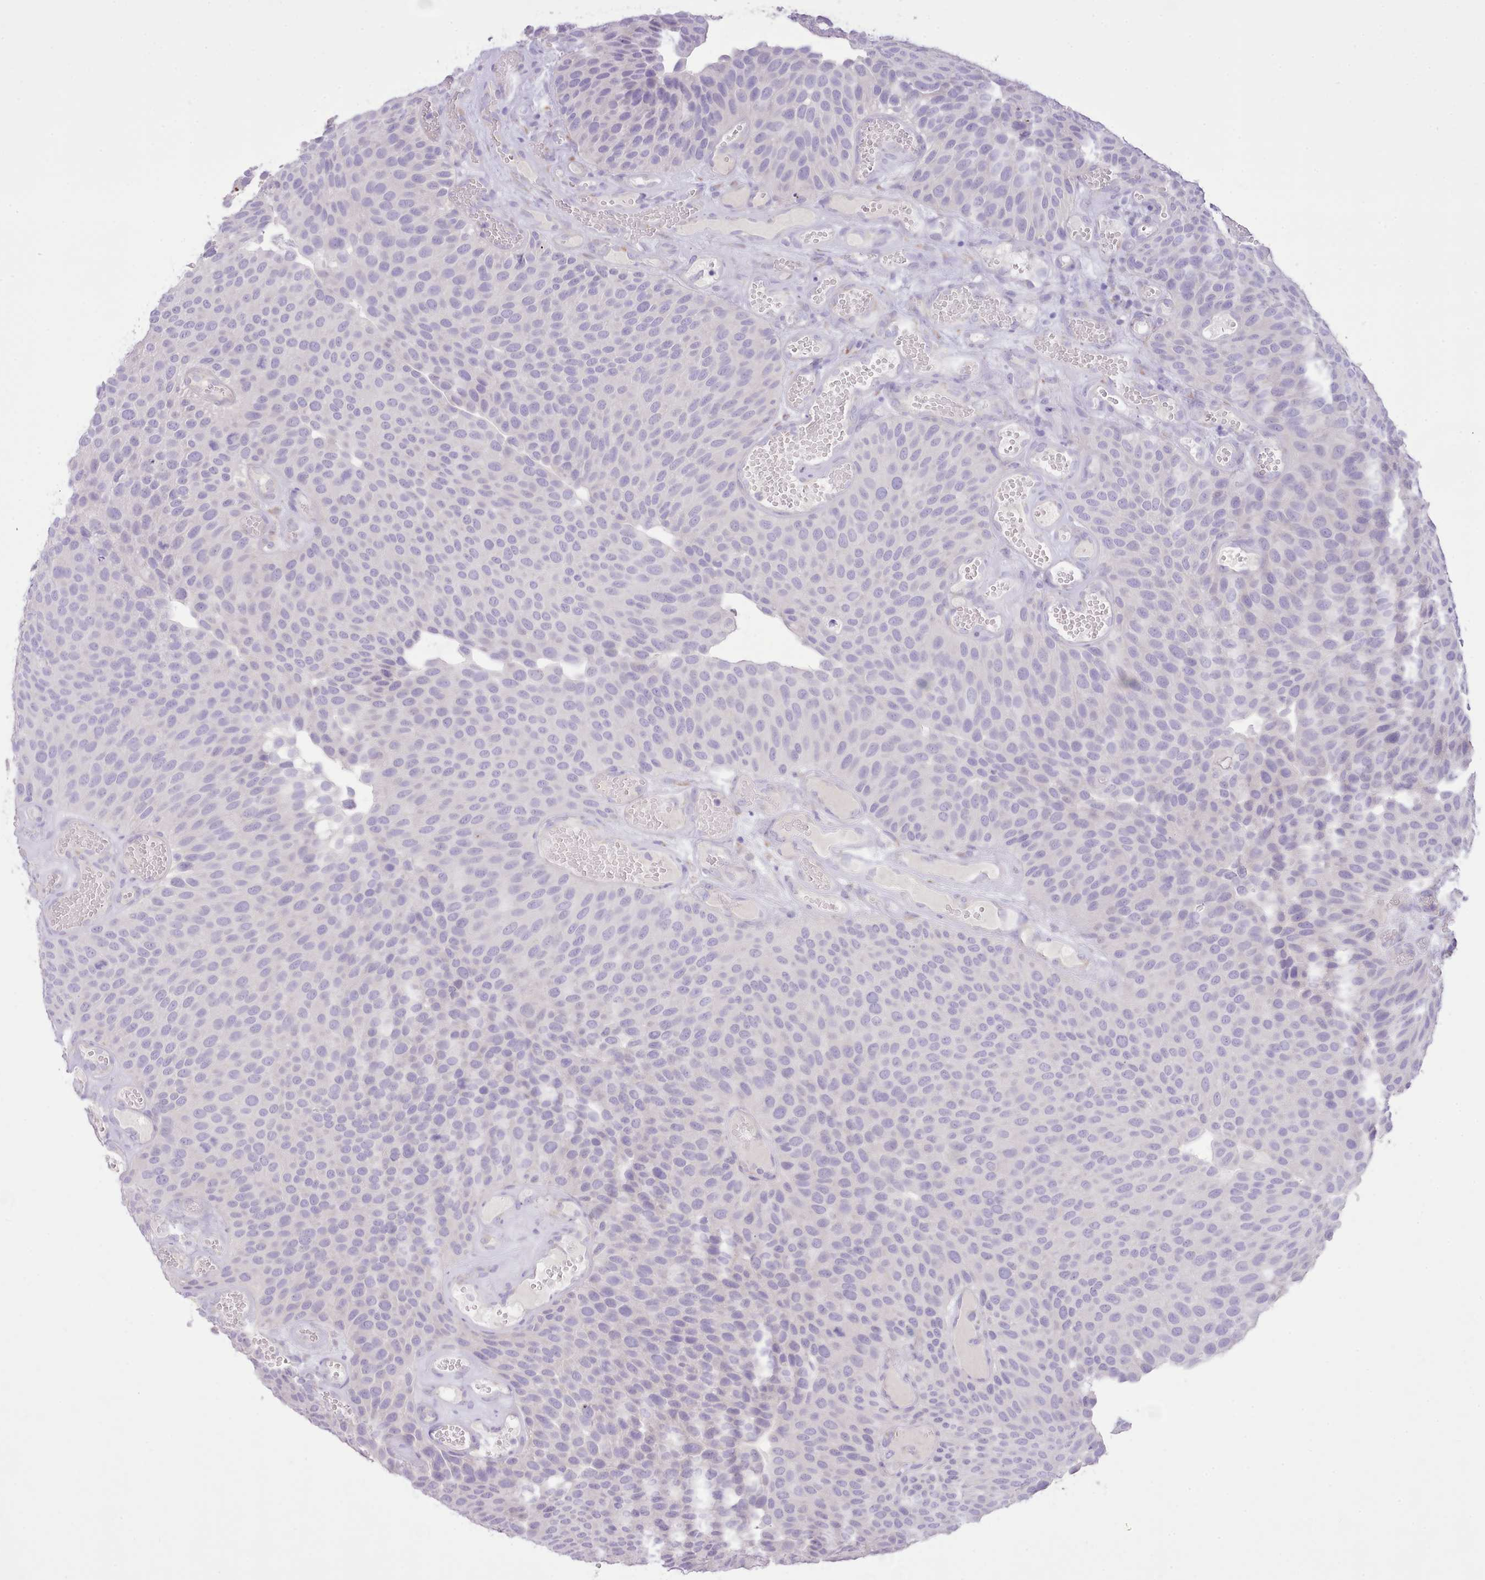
{"staining": {"intensity": "negative", "quantity": "none", "location": "none"}, "tissue": "urothelial cancer", "cell_type": "Tumor cells", "image_type": "cancer", "snomed": [{"axis": "morphology", "description": "Urothelial carcinoma, Low grade"}, {"axis": "topography", "description": "Urinary bladder"}], "caption": "Immunohistochemical staining of human urothelial cancer displays no significant expression in tumor cells.", "gene": "CCL1", "patient": {"sex": "male", "age": 89}}